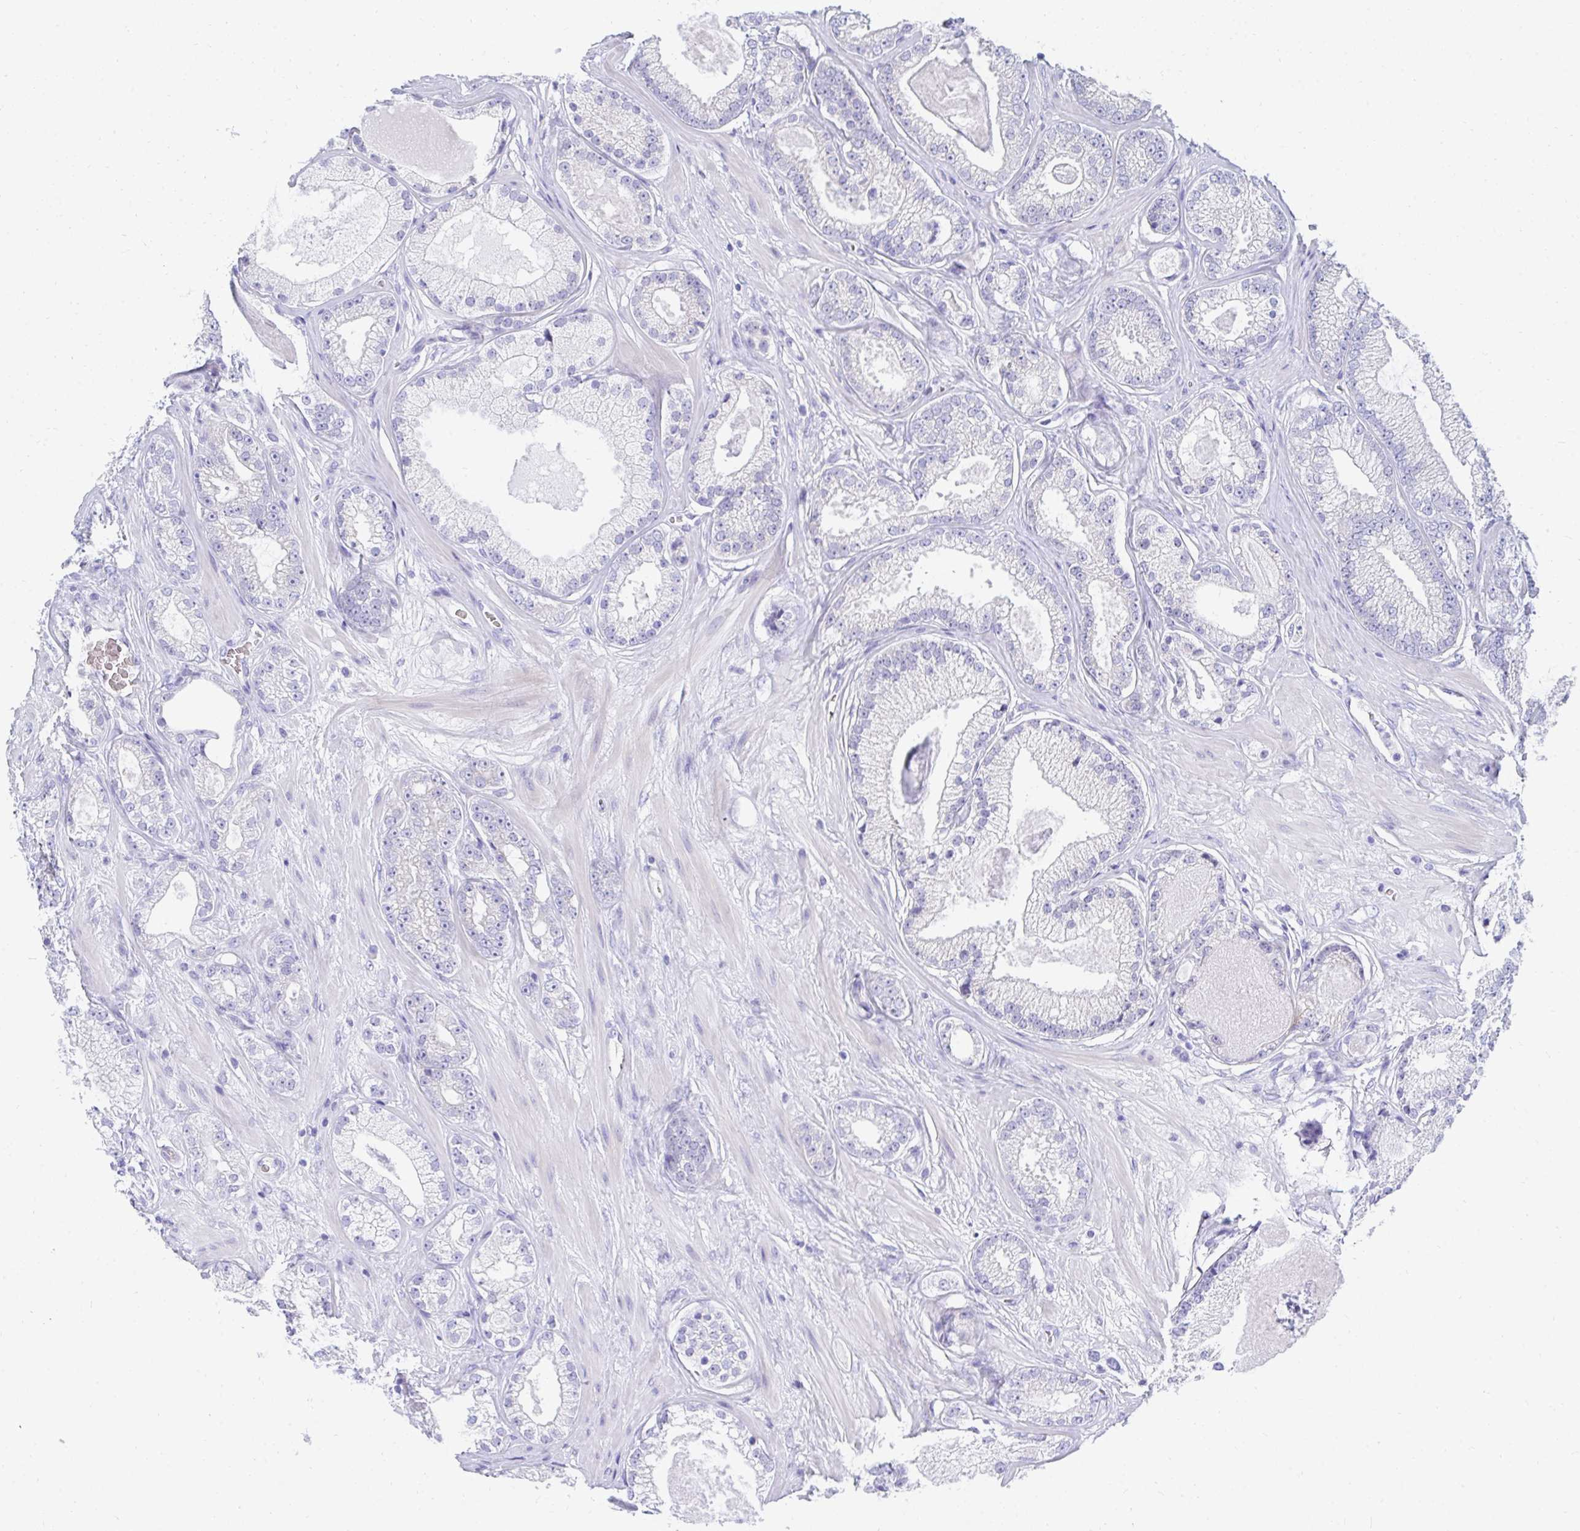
{"staining": {"intensity": "negative", "quantity": "none", "location": "none"}, "tissue": "prostate cancer", "cell_type": "Tumor cells", "image_type": "cancer", "snomed": [{"axis": "morphology", "description": "Adenocarcinoma, High grade"}, {"axis": "topography", "description": "Prostate"}], "caption": "This is a photomicrograph of IHC staining of prostate cancer, which shows no positivity in tumor cells.", "gene": "MROH2B", "patient": {"sex": "male", "age": 66}}